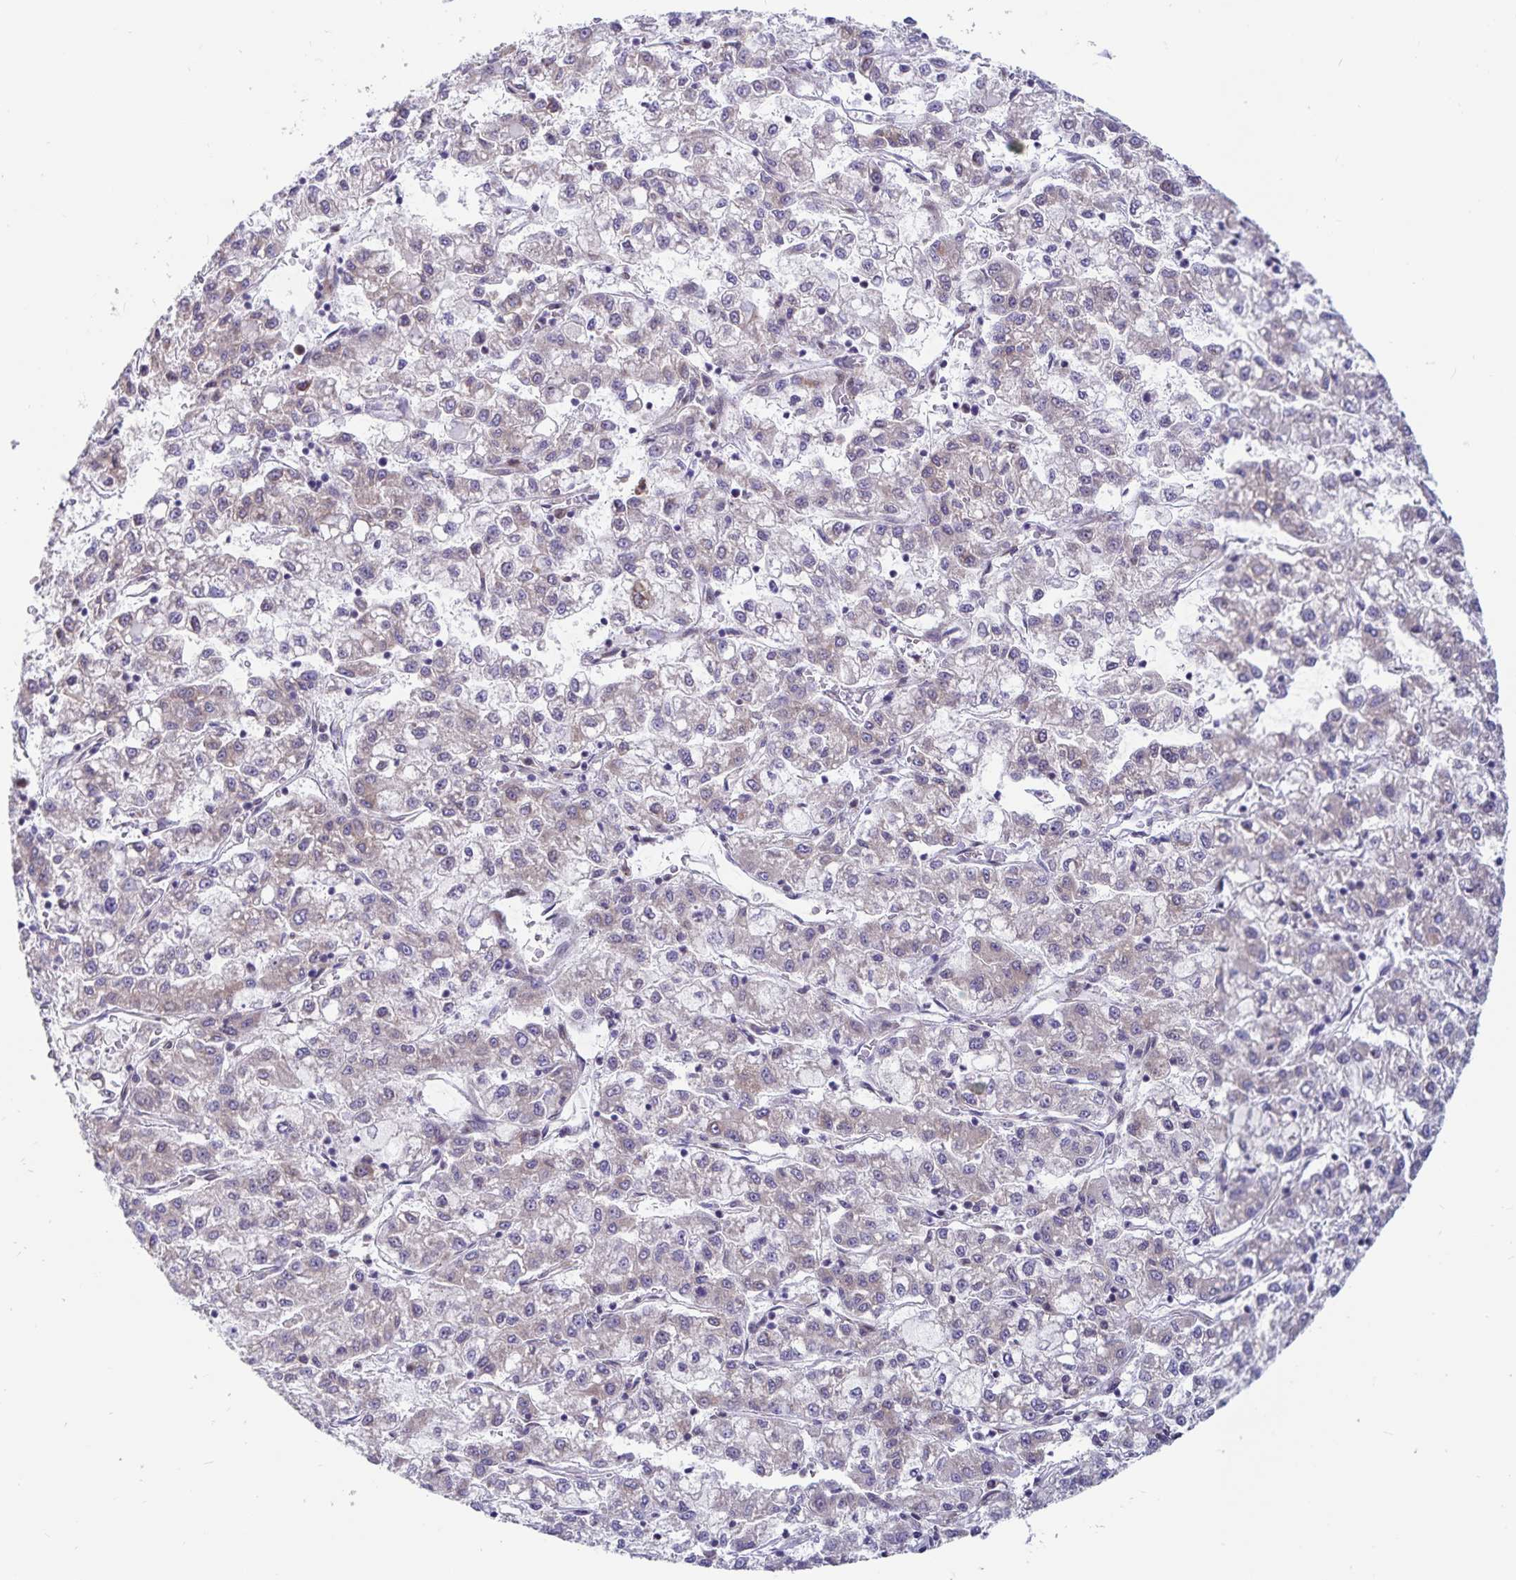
{"staining": {"intensity": "negative", "quantity": "none", "location": "none"}, "tissue": "liver cancer", "cell_type": "Tumor cells", "image_type": "cancer", "snomed": [{"axis": "morphology", "description": "Carcinoma, Hepatocellular, NOS"}, {"axis": "topography", "description": "Liver"}], "caption": "A high-resolution photomicrograph shows IHC staining of liver cancer (hepatocellular carcinoma), which shows no significant positivity in tumor cells. (Stains: DAB (3,3'-diaminobenzidine) immunohistochemistry (IHC) with hematoxylin counter stain, Microscopy: brightfield microscopy at high magnification).", "gene": "ATP2A2", "patient": {"sex": "male", "age": 40}}